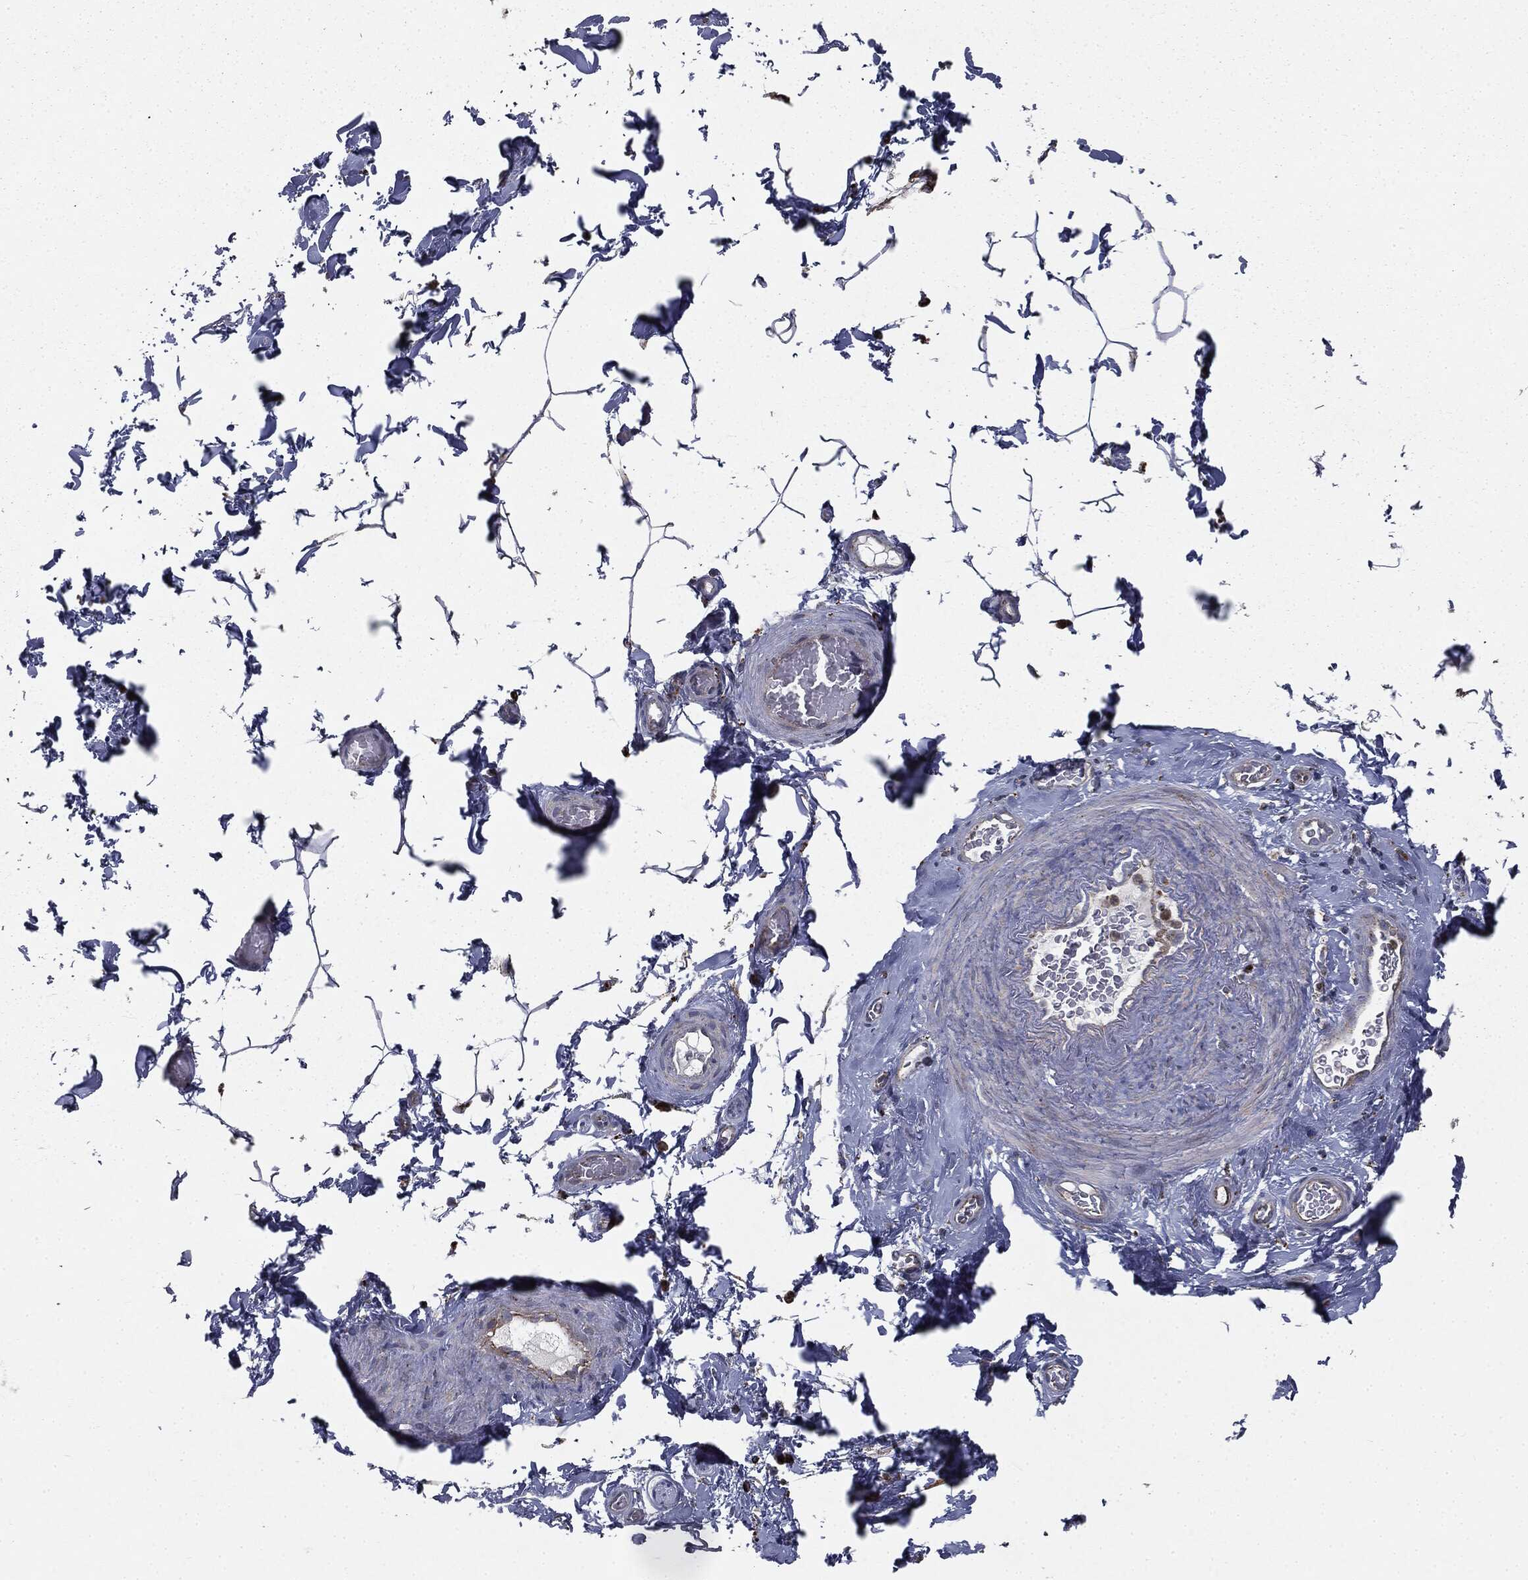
{"staining": {"intensity": "negative", "quantity": "none", "location": "none"}, "tissue": "adipose tissue", "cell_type": "Adipocytes", "image_type": "normal", "snomed": [{"axis": "morphology", "description": "Normal tissue, NOS"}, {"axis": "topography", "description": "Soft tissue"}, {"axis": "topography", "description": "Vascular tissue"}], "caption": "This is an immunohistochemistry (IHC) histopathology image of benign human adipose tissue. There is no positivity in adipocytes.", "gene": "CTSA", "patient": {"sex": "male", "age": 41}}